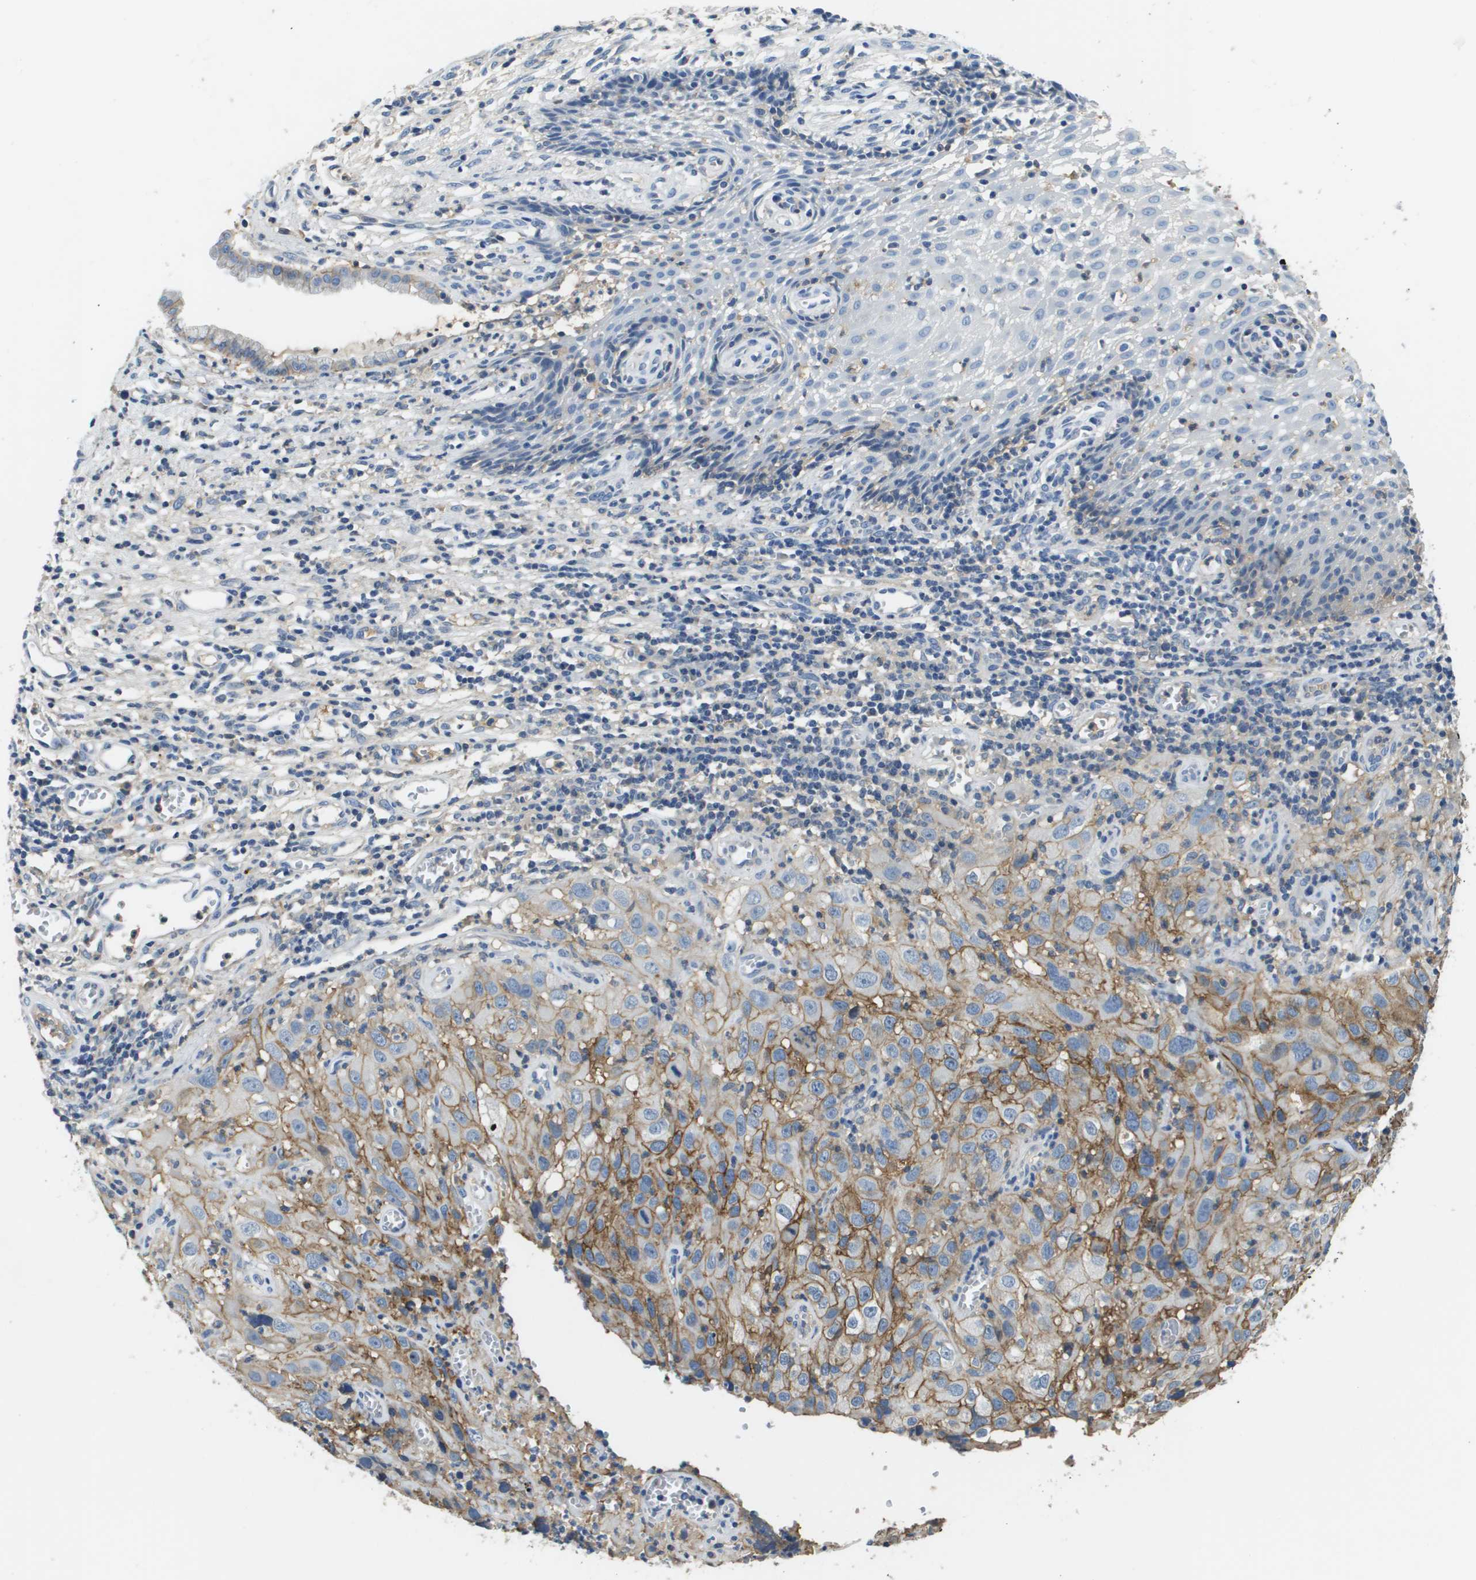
{"staining": {"intensity": "moderate", "quantity": ">75%", "location": "cytoplasmic/membranous"}, "tissue": "cervical cancer", "cell_type": "Tumor cells", "image_type": "cancer", "snomed": [{"axis": "morphology", "description": "Squamous cell carcinoma, NOS"}, {"axis": "topography", "description": "Cervix"}], "caption": "IHC of cervical cancer demonstrates medium levels of moderate cytoplasmic/membranous staining in about >75% of tumor cells. (DAB IHC, brown staining for protein, blue staining for nuclei).", "gene": "SLC16A3", "patient": {"sex": "female", "age": 32}}